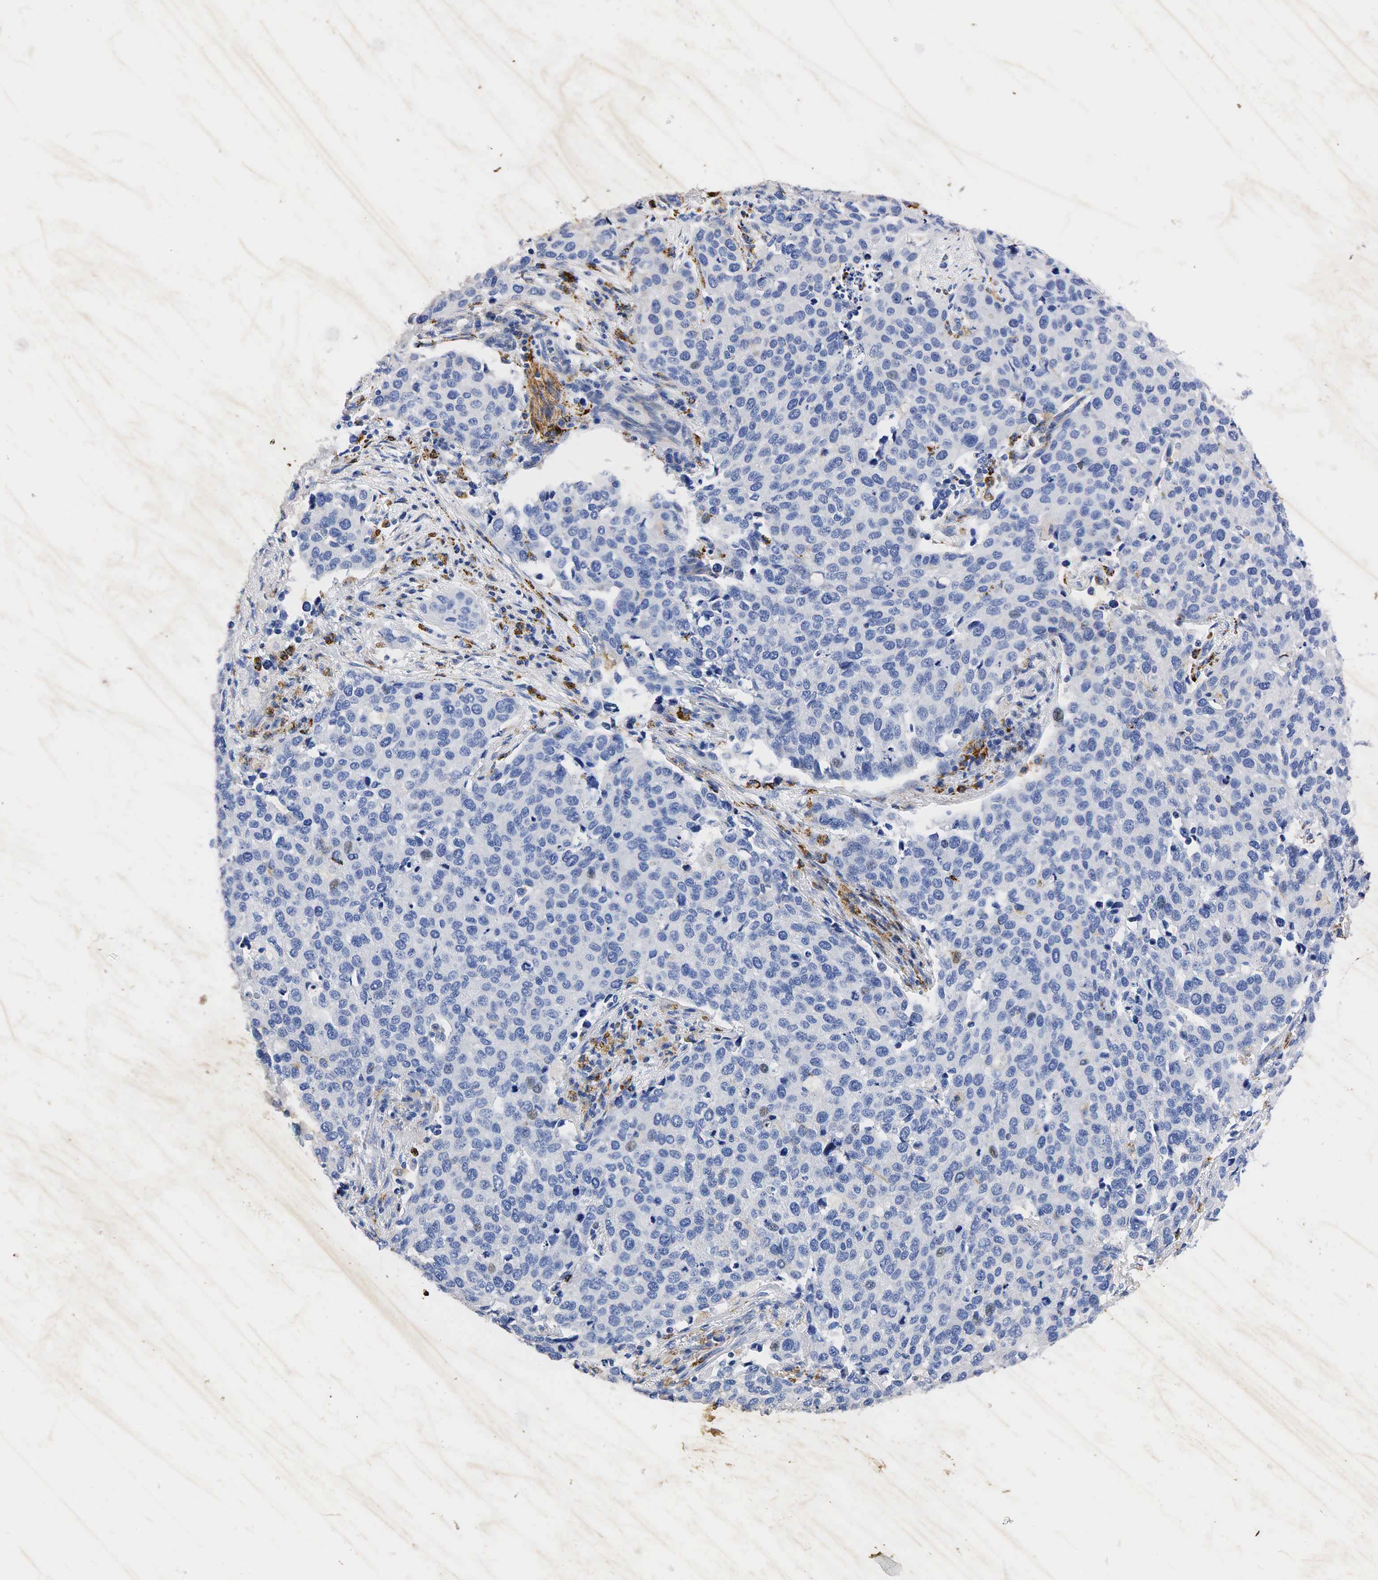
{"staining": {"intensity": "negative", "quantity": "none", "location": "none"}, "tissue": "cervical cancer", "cell_type": "Tumor cells", "image_type": "cancer", "snomed": [{"axis": "morphology", "description": "Squamous cell carcinoma, NOS"}, {"axis": "topography", "description": "Cervix"}], "caption": "High magnification brightfield microscopy of cervical cancer (squamous cell carcinoma) stained with DAB (brown) and counterstained with hematoxylin (blue): tumor cells show no significant positivity. (Immunohistochemistry, brightfield microscopy, high magnification).", "gene": "SYP", "patient": {"sex": "female", "age": 54}}